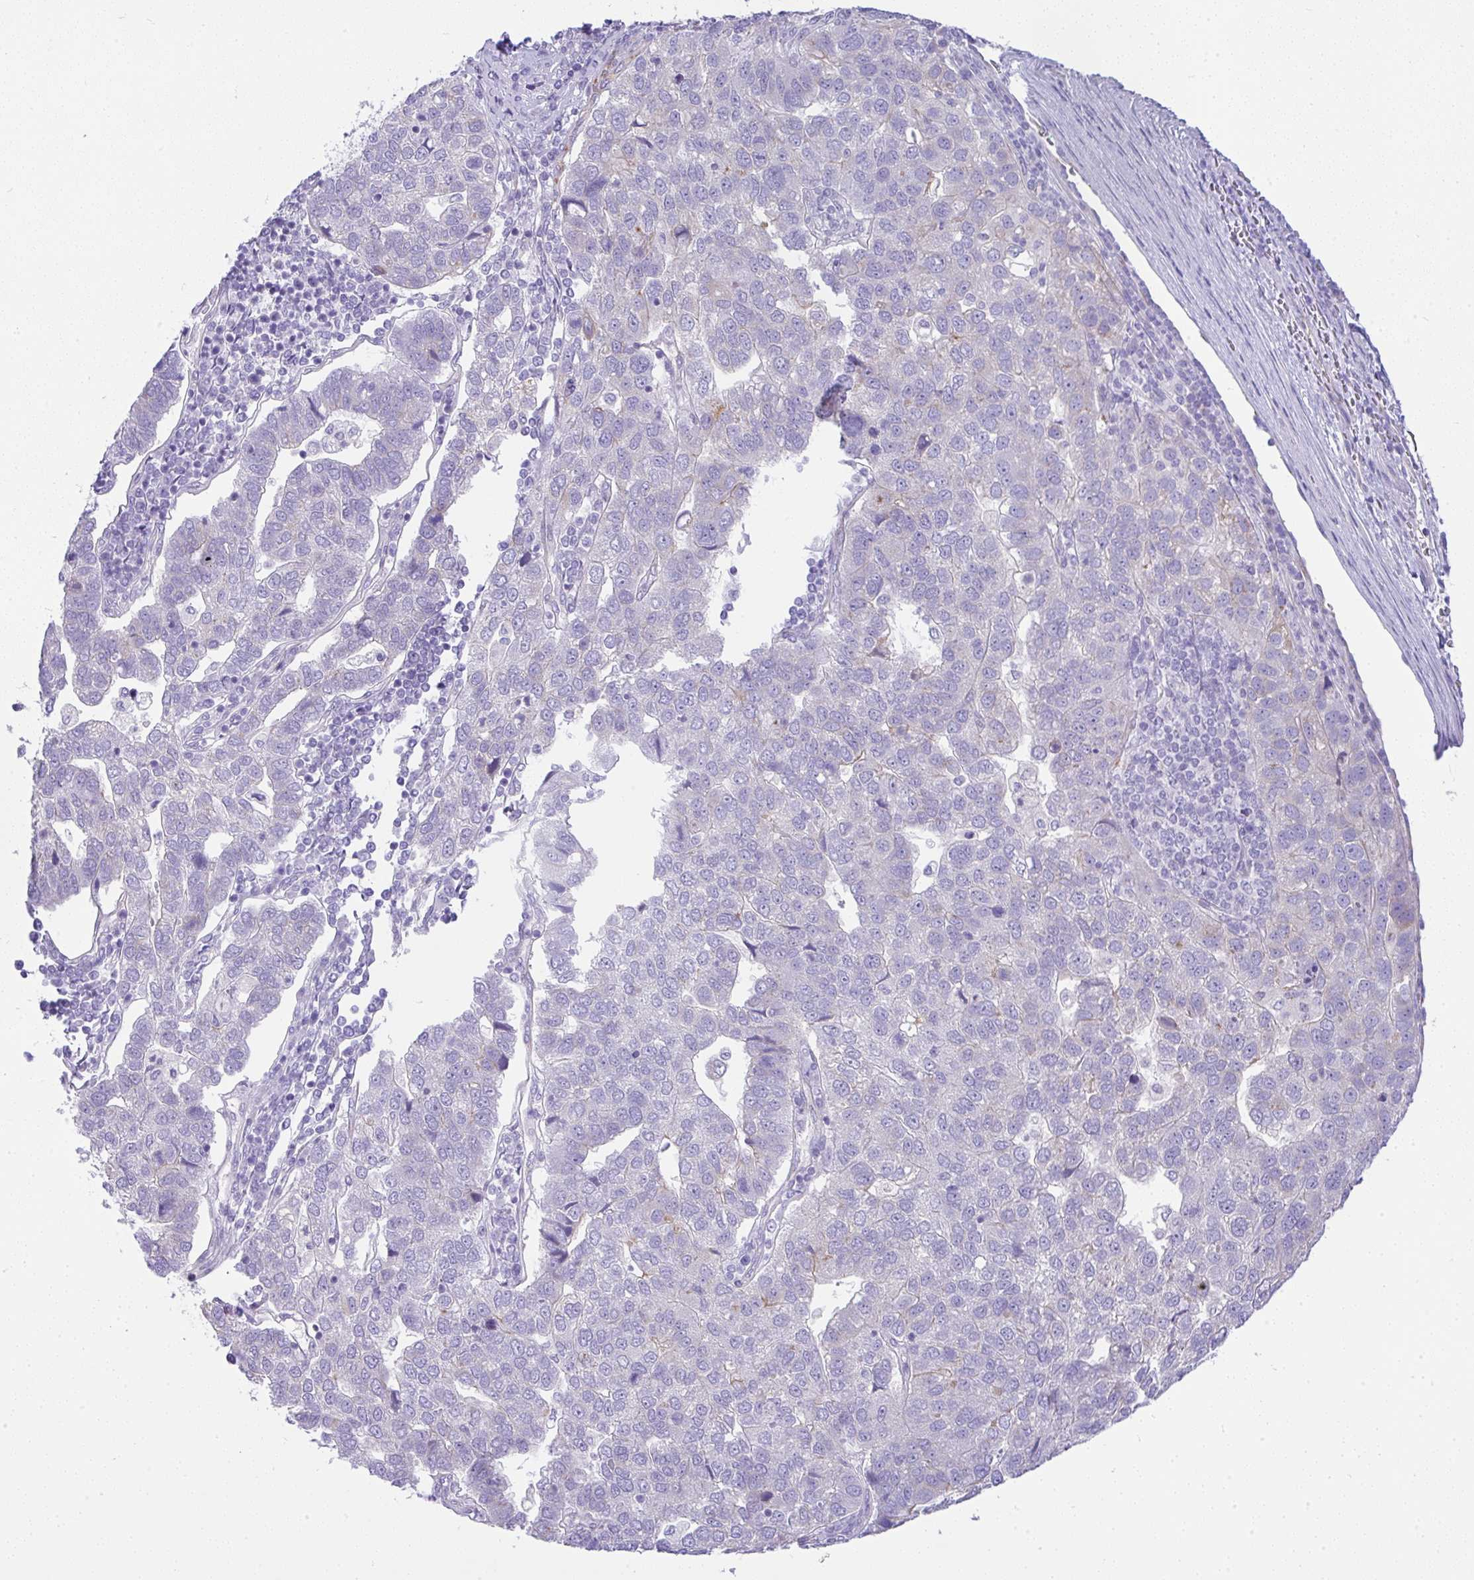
{"staining": {"intensity": "negative", "quantity": "none", "location": "none"}, "tissue": "pancreatic cancer", "cell_type": "Tumor cells", "image_type": "cancer", "snomed": [{"axis": "morphology", "description": "Adenocarcinoma, NOS"}, {"axis": "topography", "description": "Pancreas"}], "caption": "A high-resolution histopathology image shows immunohistochemistry (IHC) staining of pancreatic cancer, which exhibits no significant staining in tumor cells.", "gene": "FAM177A1", "patient": {"sex": "female", "age": 61}}